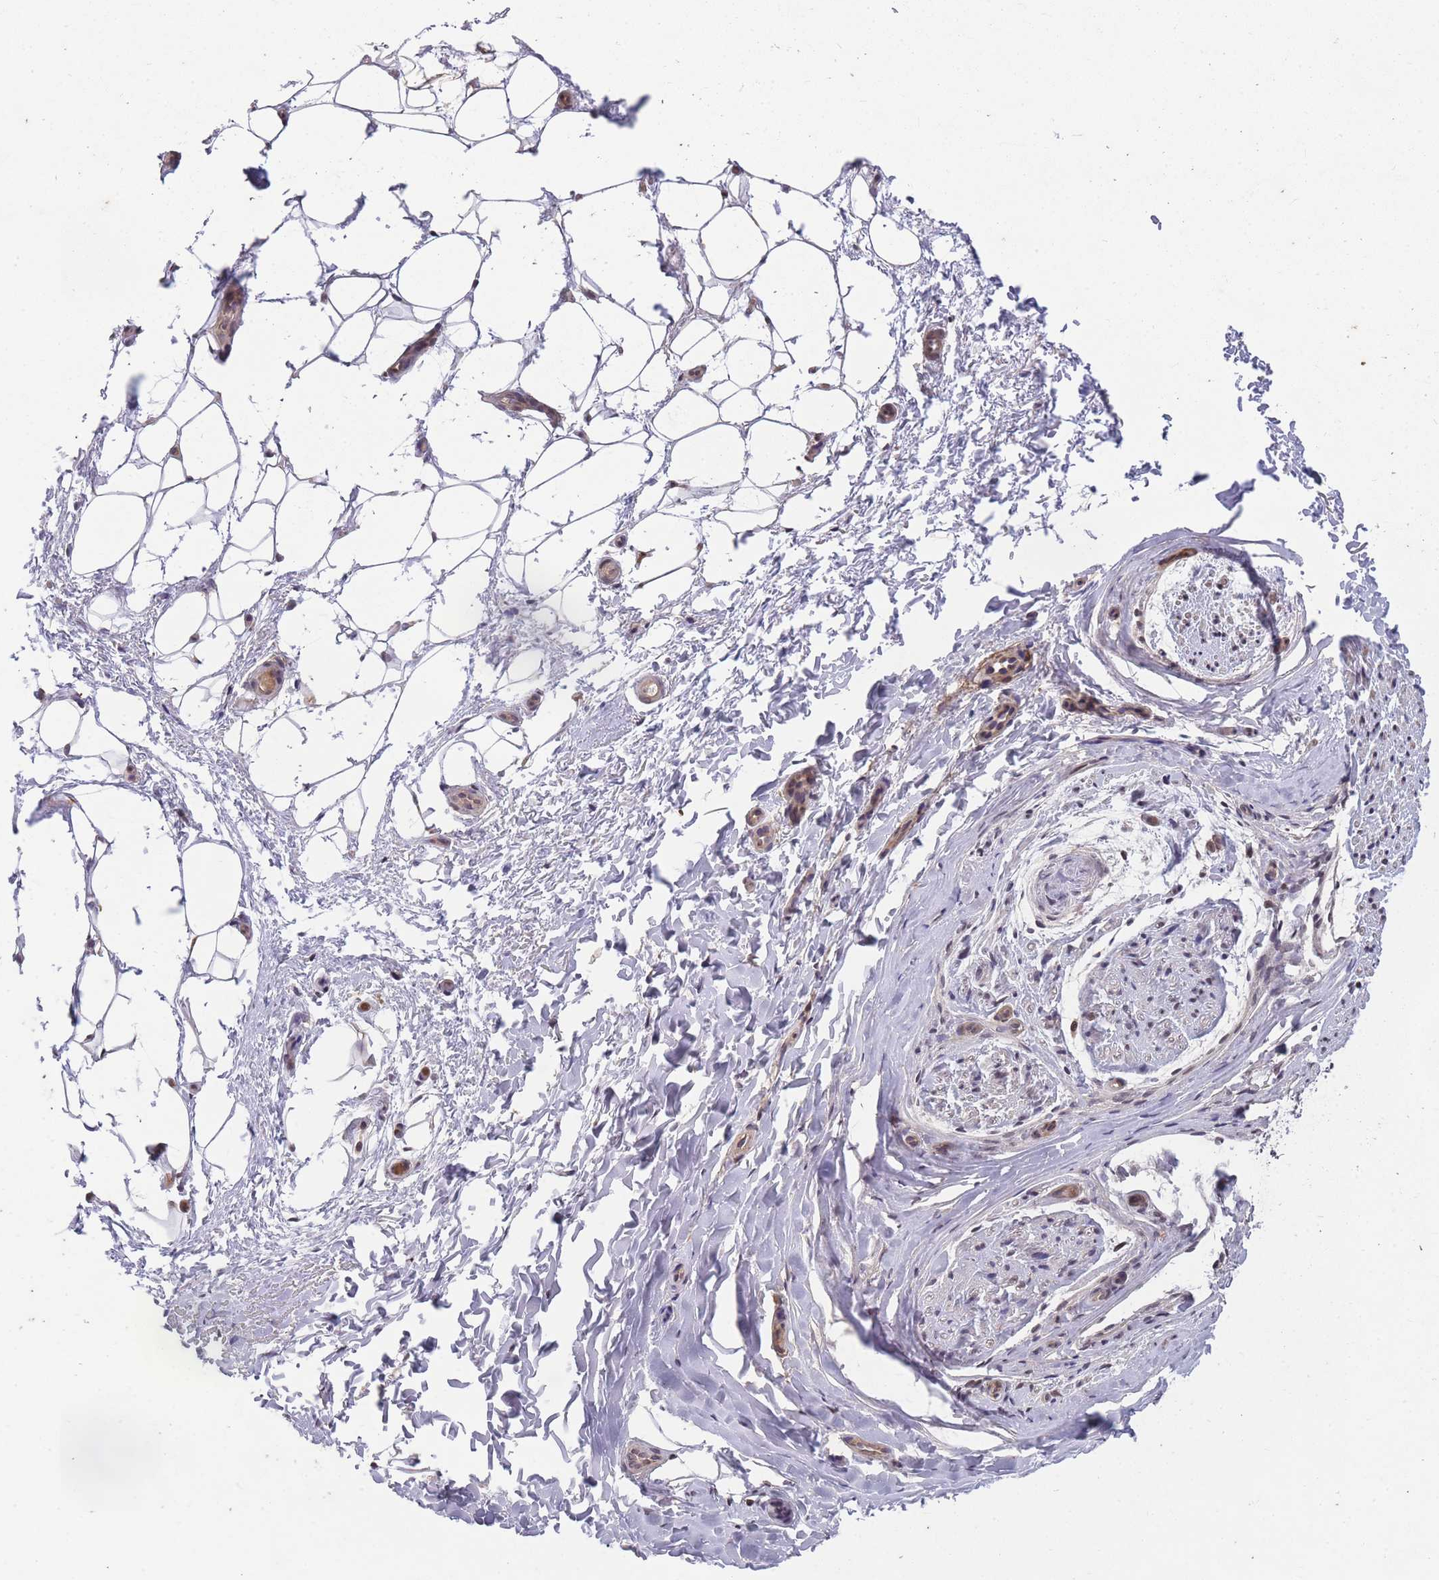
{"staining": {"intensity": "moderate", "quantity": "<25%", "location": "cytoplasmic/membranous"}, "tissue": "adipose tissue", "cell_type": "Adipocytes", "image_type": "normal", "snomed": [{"axis": "morphology", "description": "Normal tissue, NOS"}, {"axis": "topography", "description": "Peripheral nerve tissue"}], "caption": "An image of human adipose tissue stained for a protein exhibits moderate cytoplasmic/membranous brown staining in adipocytes.", "gene": "GGT5", "patient": {"sex": "female", "age": 61}}